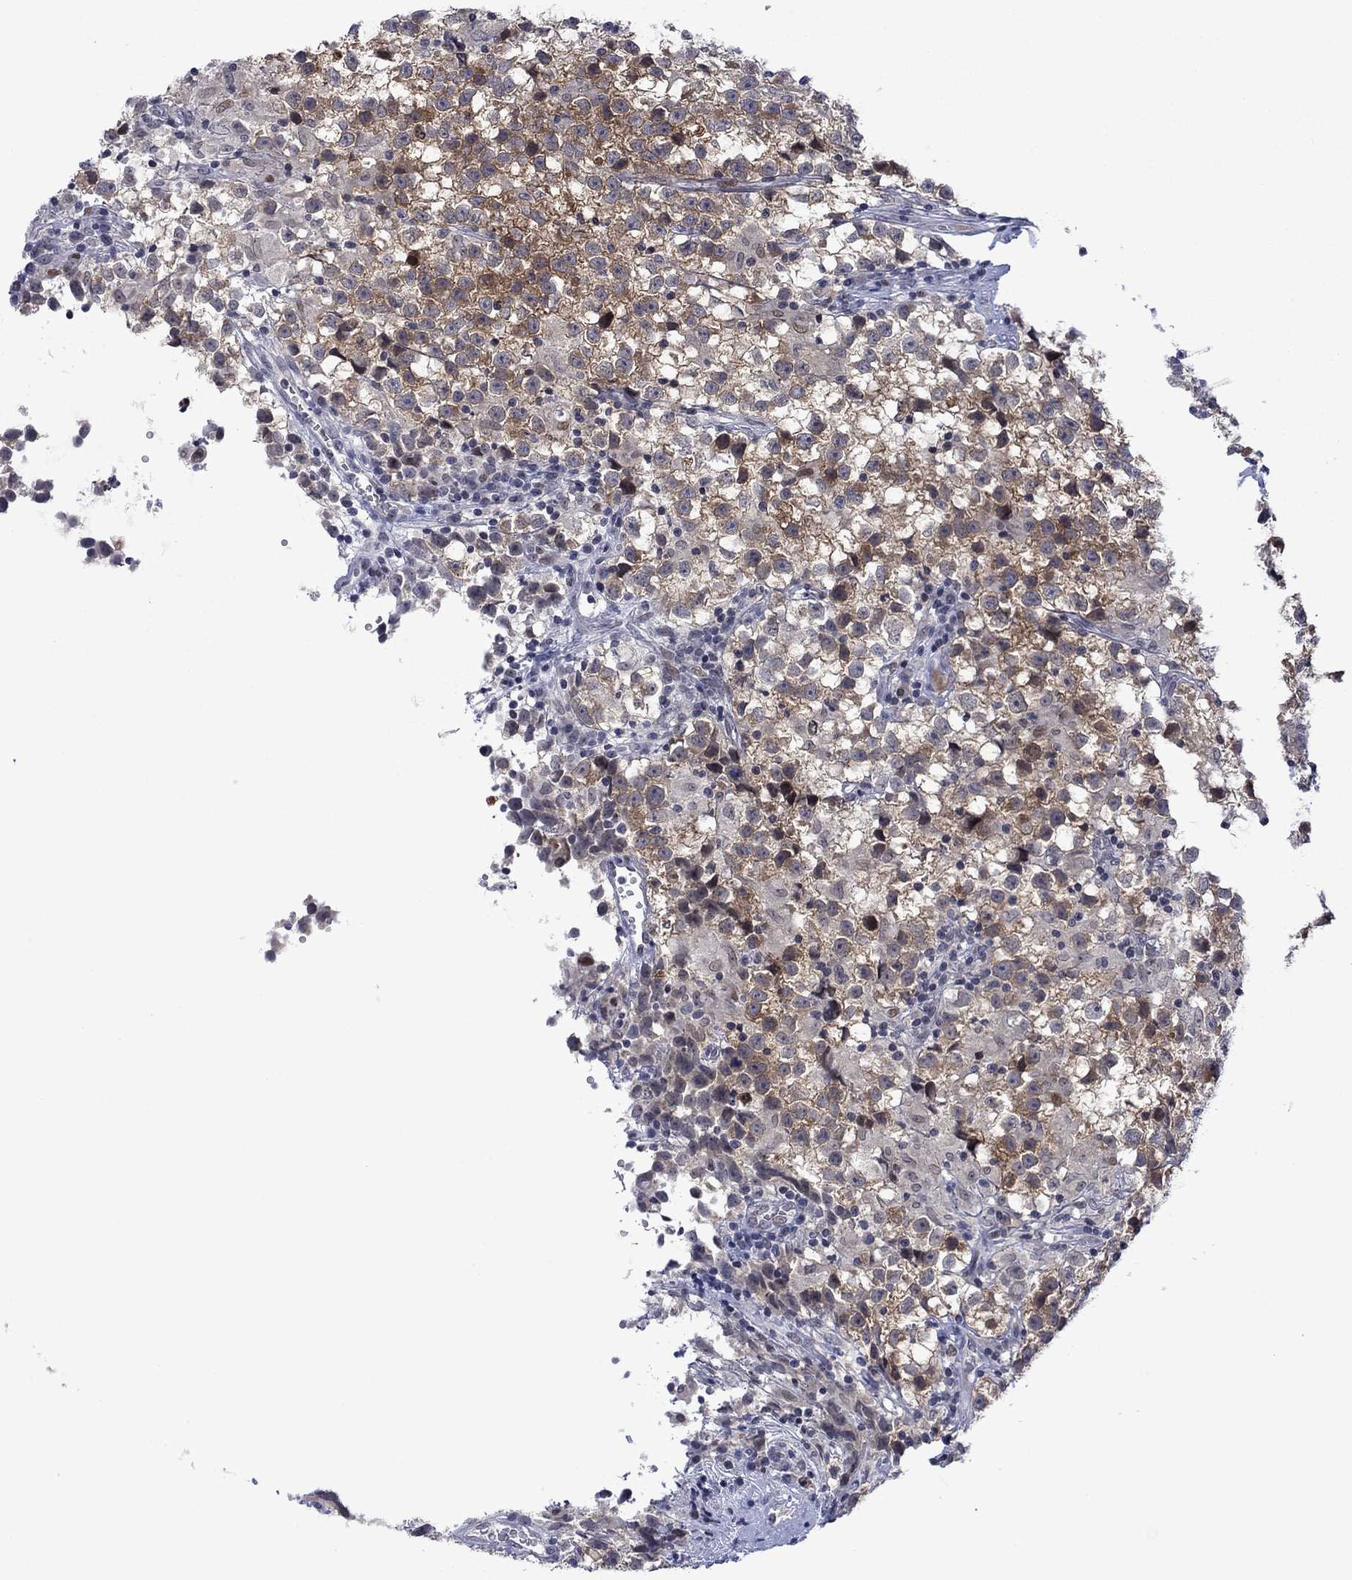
{"staining": {"intensity": "moderate", "quantity": "25%-75%", "location": "cytoplasmic/membranous"}, "tissue": "testis cancer", "cell_type": "Tumor cells", "image_type": "cancer", "snomed": [{"axis": "morphology", "description": "Seminoma, NOS"}, {"axis": "topography", "description": "Testis"}], "caption": "About 25%-75% of tumor cells in human seminoma (testis) exhibit moderate cytoplasmic/membranous protein positivity as visualized by brown immunohistochemical staining.", "gene": "AGL", "patient": {"sex": "male", "age": 31}}